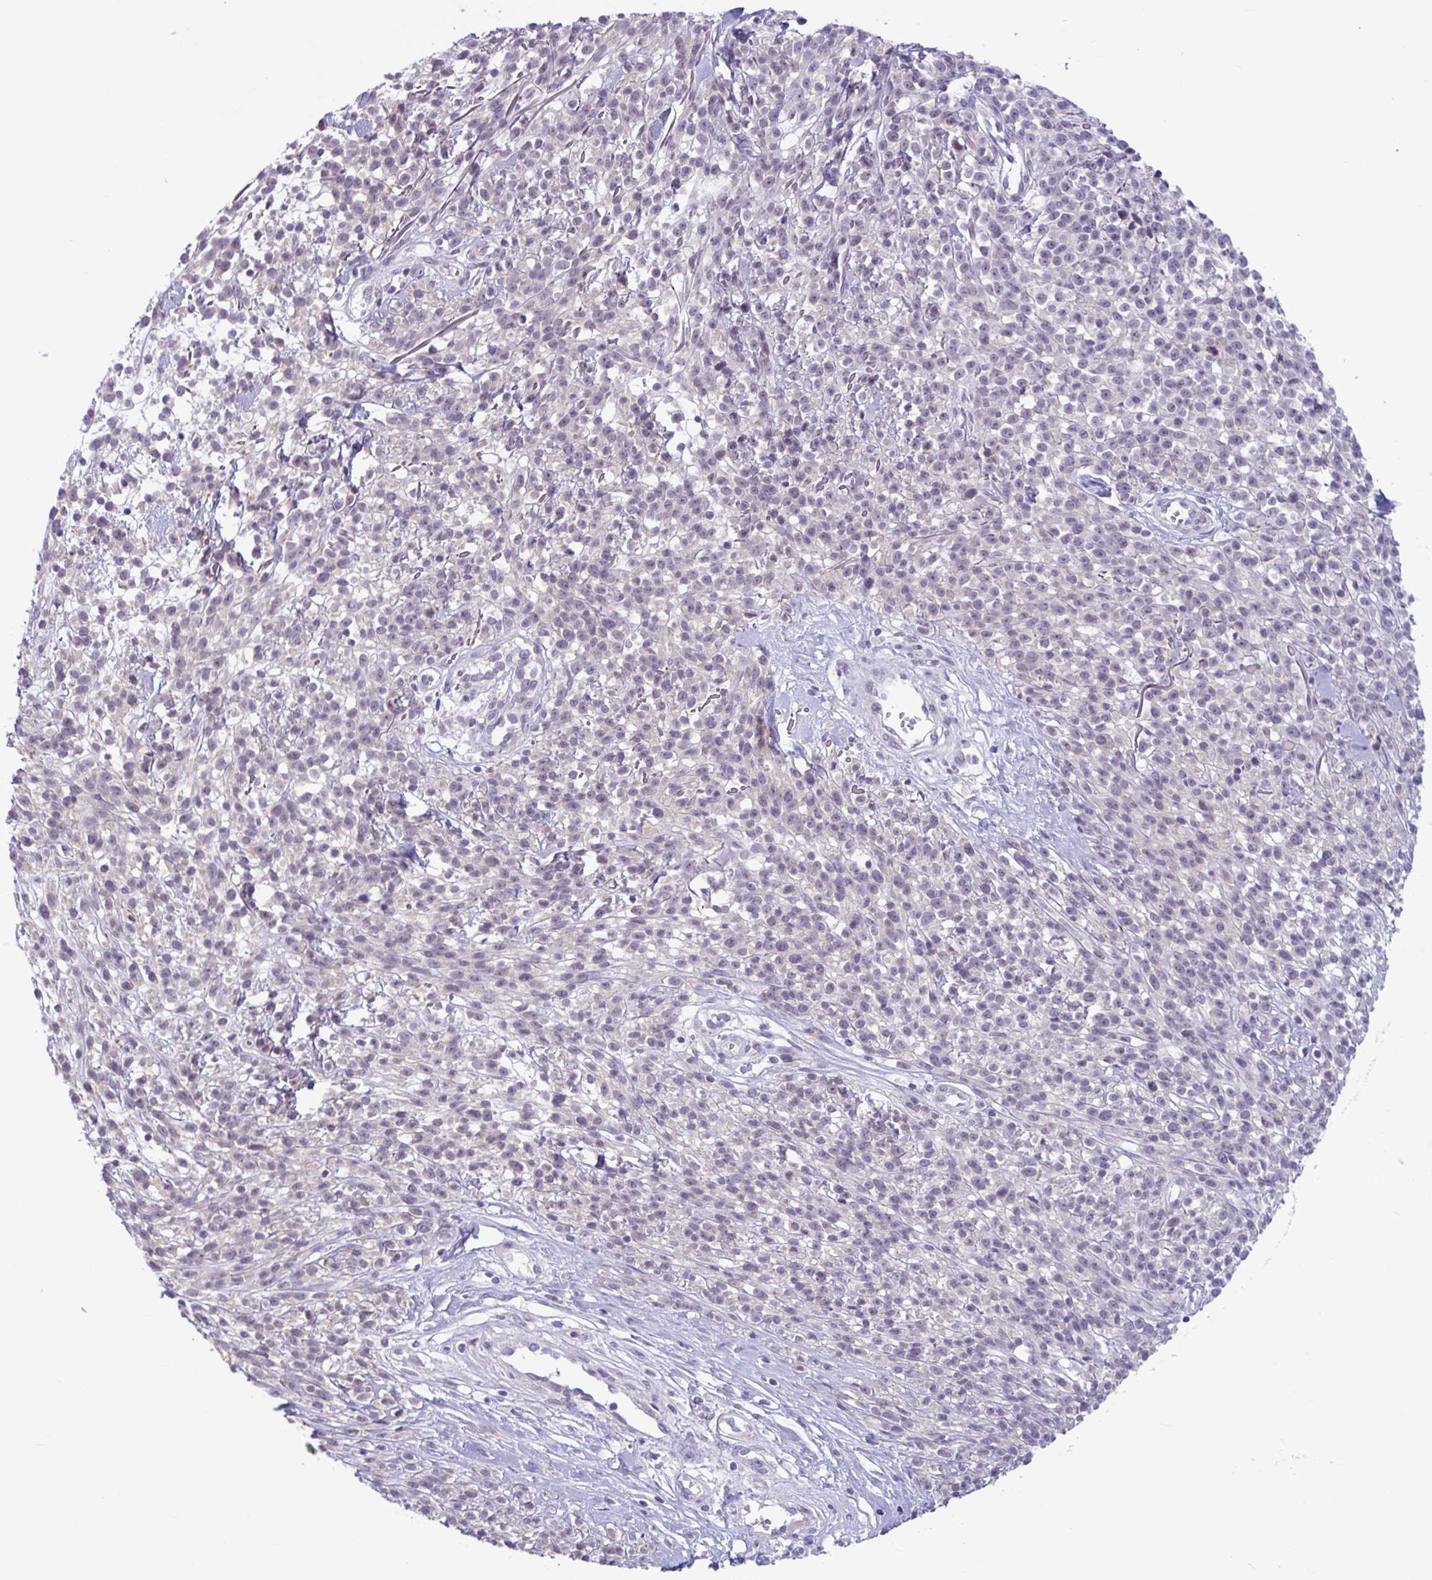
{"staining": {"intensity": "negative", "quantity": "none", "location": "none"}, "tissue": "melanoma", "cell_type": "Tumor cells", "image_type": "cancer", "snomed": [{"axis": "morphology", "description": "Malignant melanoma, NOS"}, {"axis": "topography", "description": "Skin"}, {"axis": "topography", "description": "Skin of trunk"}], "caption": "Immunohistochemical staining of human malignant melanoma demonstrates no significant staining in tumor cells.", "gene": "WNT9B", "patient": {"sex": "male", "age": 74}}